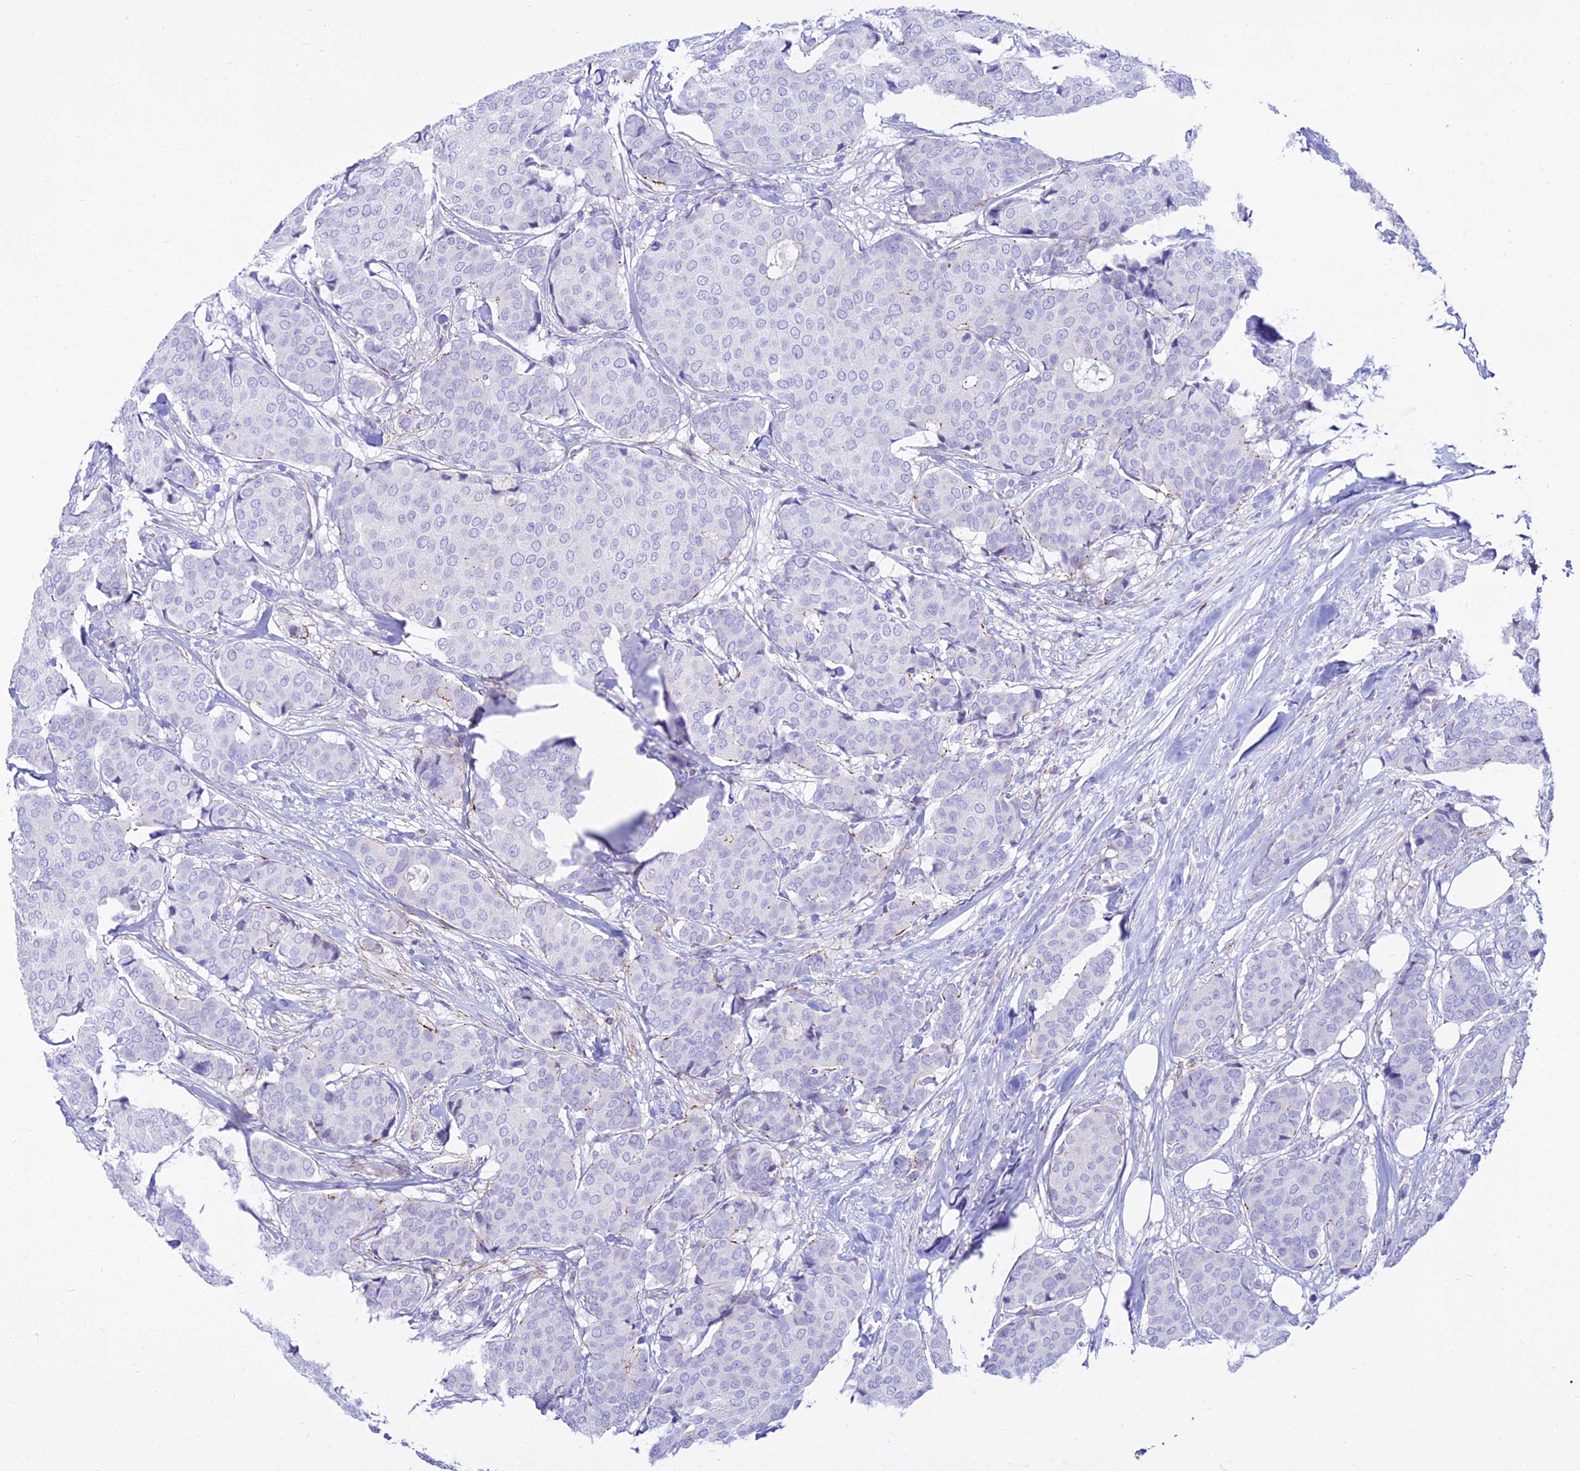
{"staining": {"intensity": "negative", "quantity": "none", "location": "none"}, "tissue": "breast cancer", "cell_type": "Tumor cells", "image_type": "cancer", "snomed": [{"axis": "morphology", "description": "Duct carcinoma"}, {"axis": "topography", "description": "Breast"}], "caption": "This is a photomicrograph of immunohistochemistry staining of invasive ductal carcinoma (breast), which shows no staining in tumor cells.", "gene": "DLX1", "patient": {"sex": "female", "age": 75}}